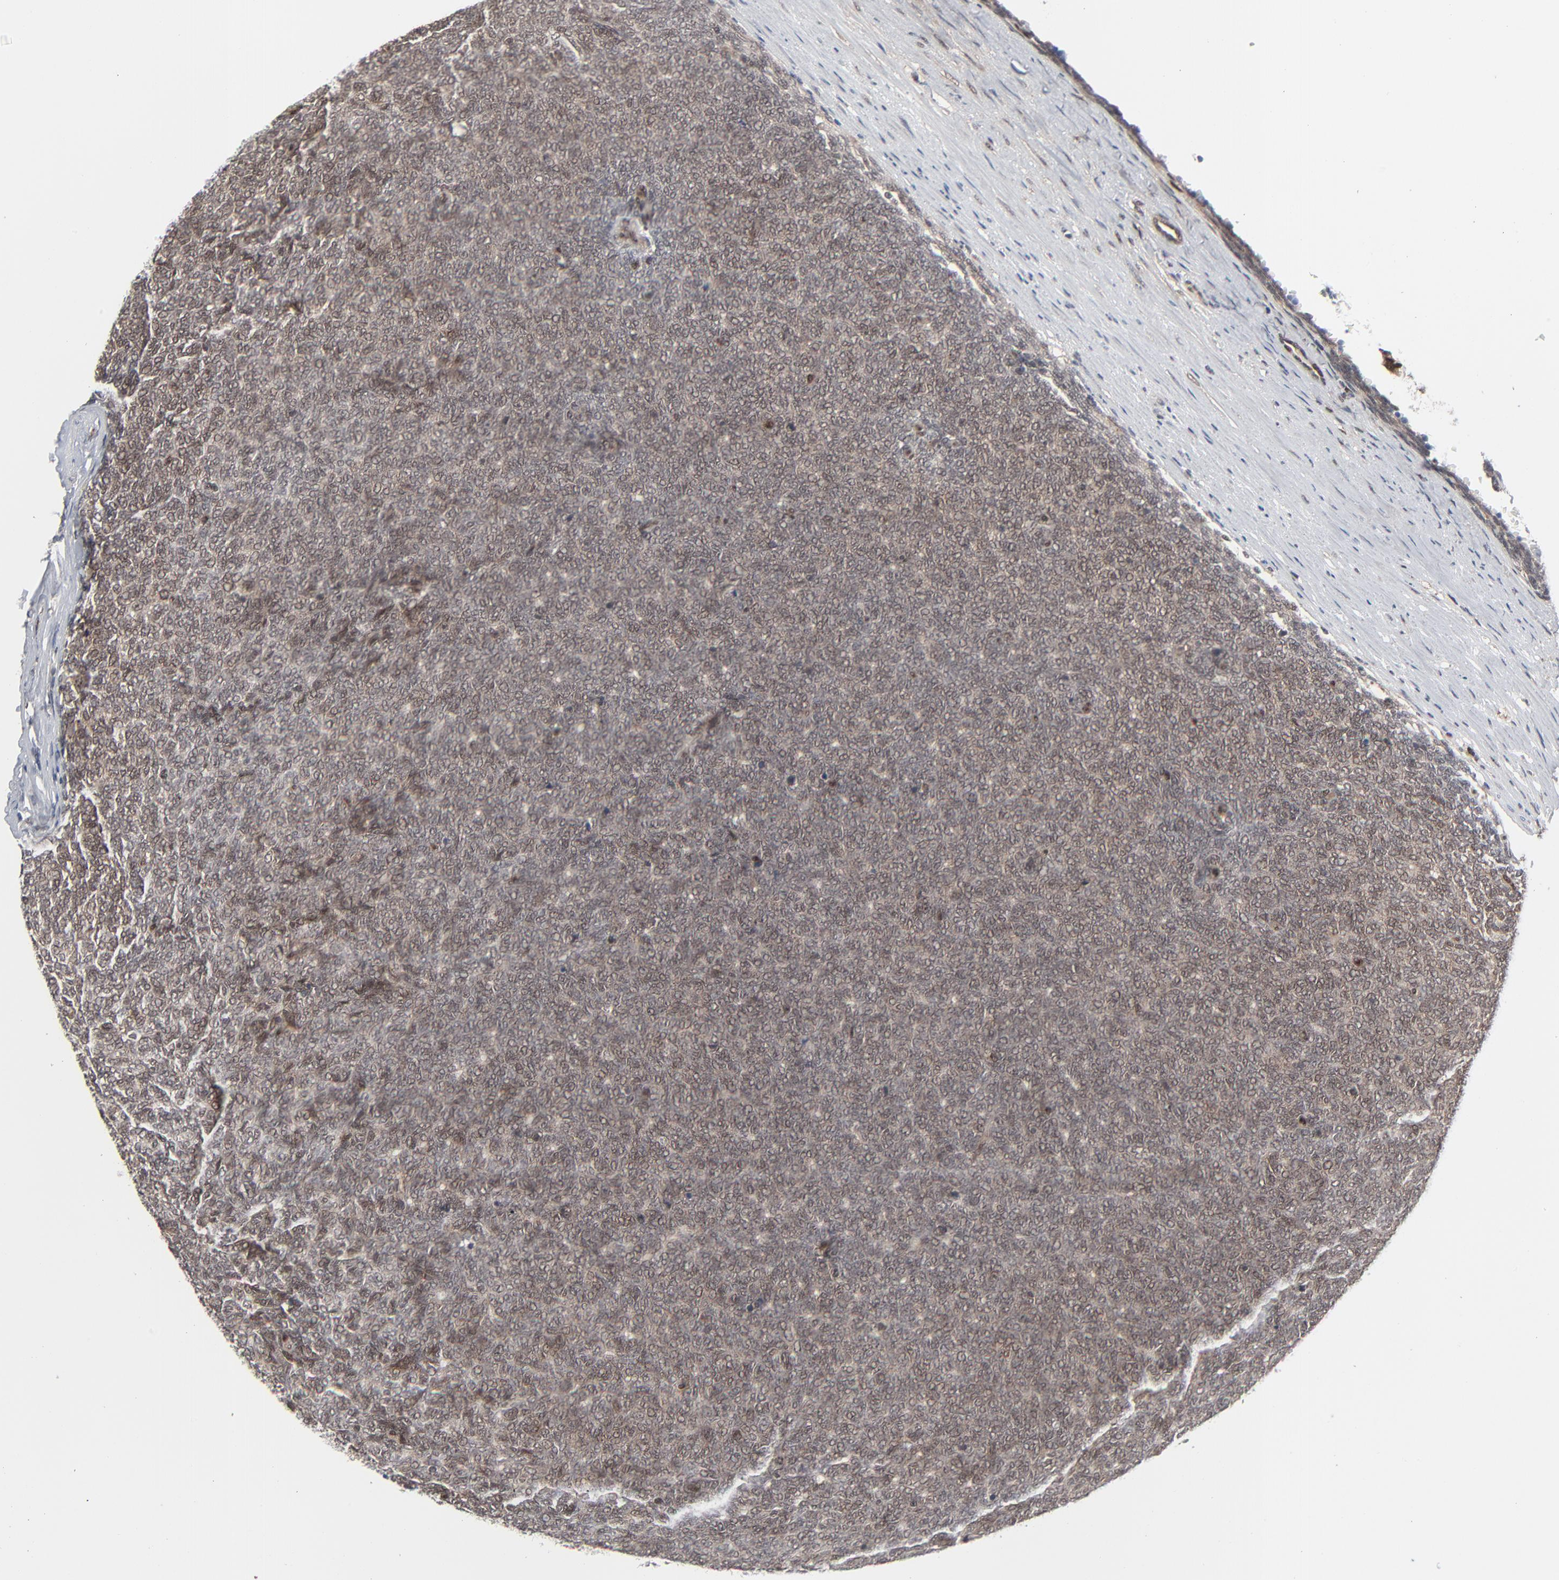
{"staining": {"intensity": "weak", "quantity": ">75%", "location": "cytoplasmic/membranous,nuclear"}, "tissue": "renal cancer", "cell_type": "Tumor cells", "image_type": "cancer", "snomed": [{"axis": "morphology", "description": "Neoplasm, malignant, NOS"}, {"axis": "topography", "description": "Kidney"}], "caption": "The image reveals staining of neoplasm (malignant) (renal), revealing weak cytoplasmic/membranous and nuclear protein expression (brown color) within tumor cells.", "gene": "AKT1", "patient": {"sex": "male", "age": 28}}